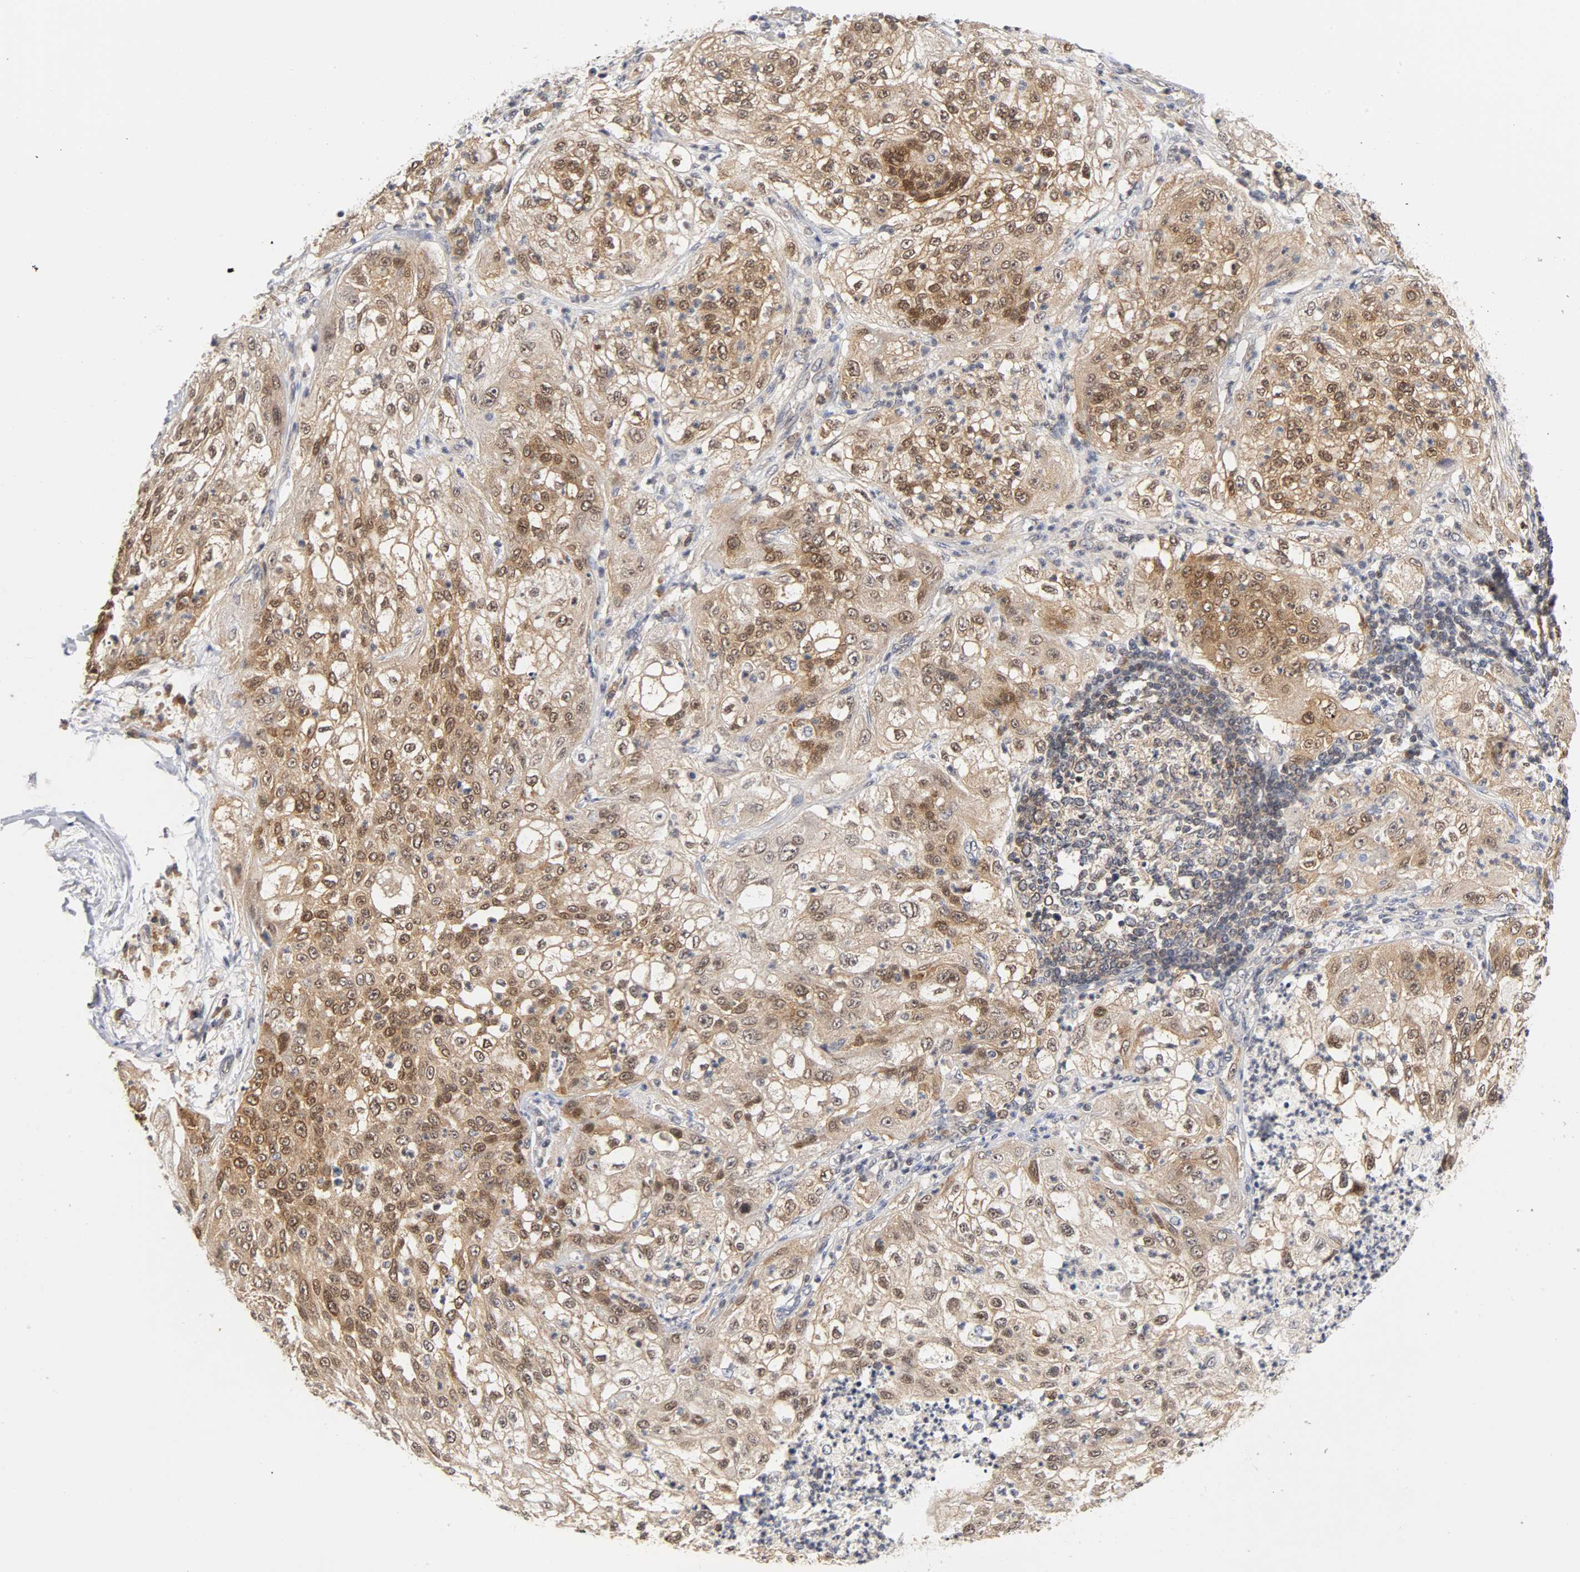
{"staining": {"intensity": "strong", "quantity": "25%-75%", "location": "cytoplasmic/membranous,nuclear"}, "tissue": "lung cancer", "cell_type": "Tumor cells", "image_type": "cancer", "snomed": [{"axis": "morphology", "description": "Inflammation, NOS"}, {"axis": "morphology", "description": "Squamous cell carcinoma, NOS"}, {"axis": "topography", "description": "Lymph node"}, {"axis": "topography", "description": "Soft tissue"}, {"axis": "topography", "description": "Lung"}], "caption": "Lung squamous cell carcinoma stained with IHC displays strong cytoplasmic/membranous and nuclear expression in about 25%-75% of tumor cells.", "gene": "UBE2M", "patient": {"sex": "male", "age": 66}}